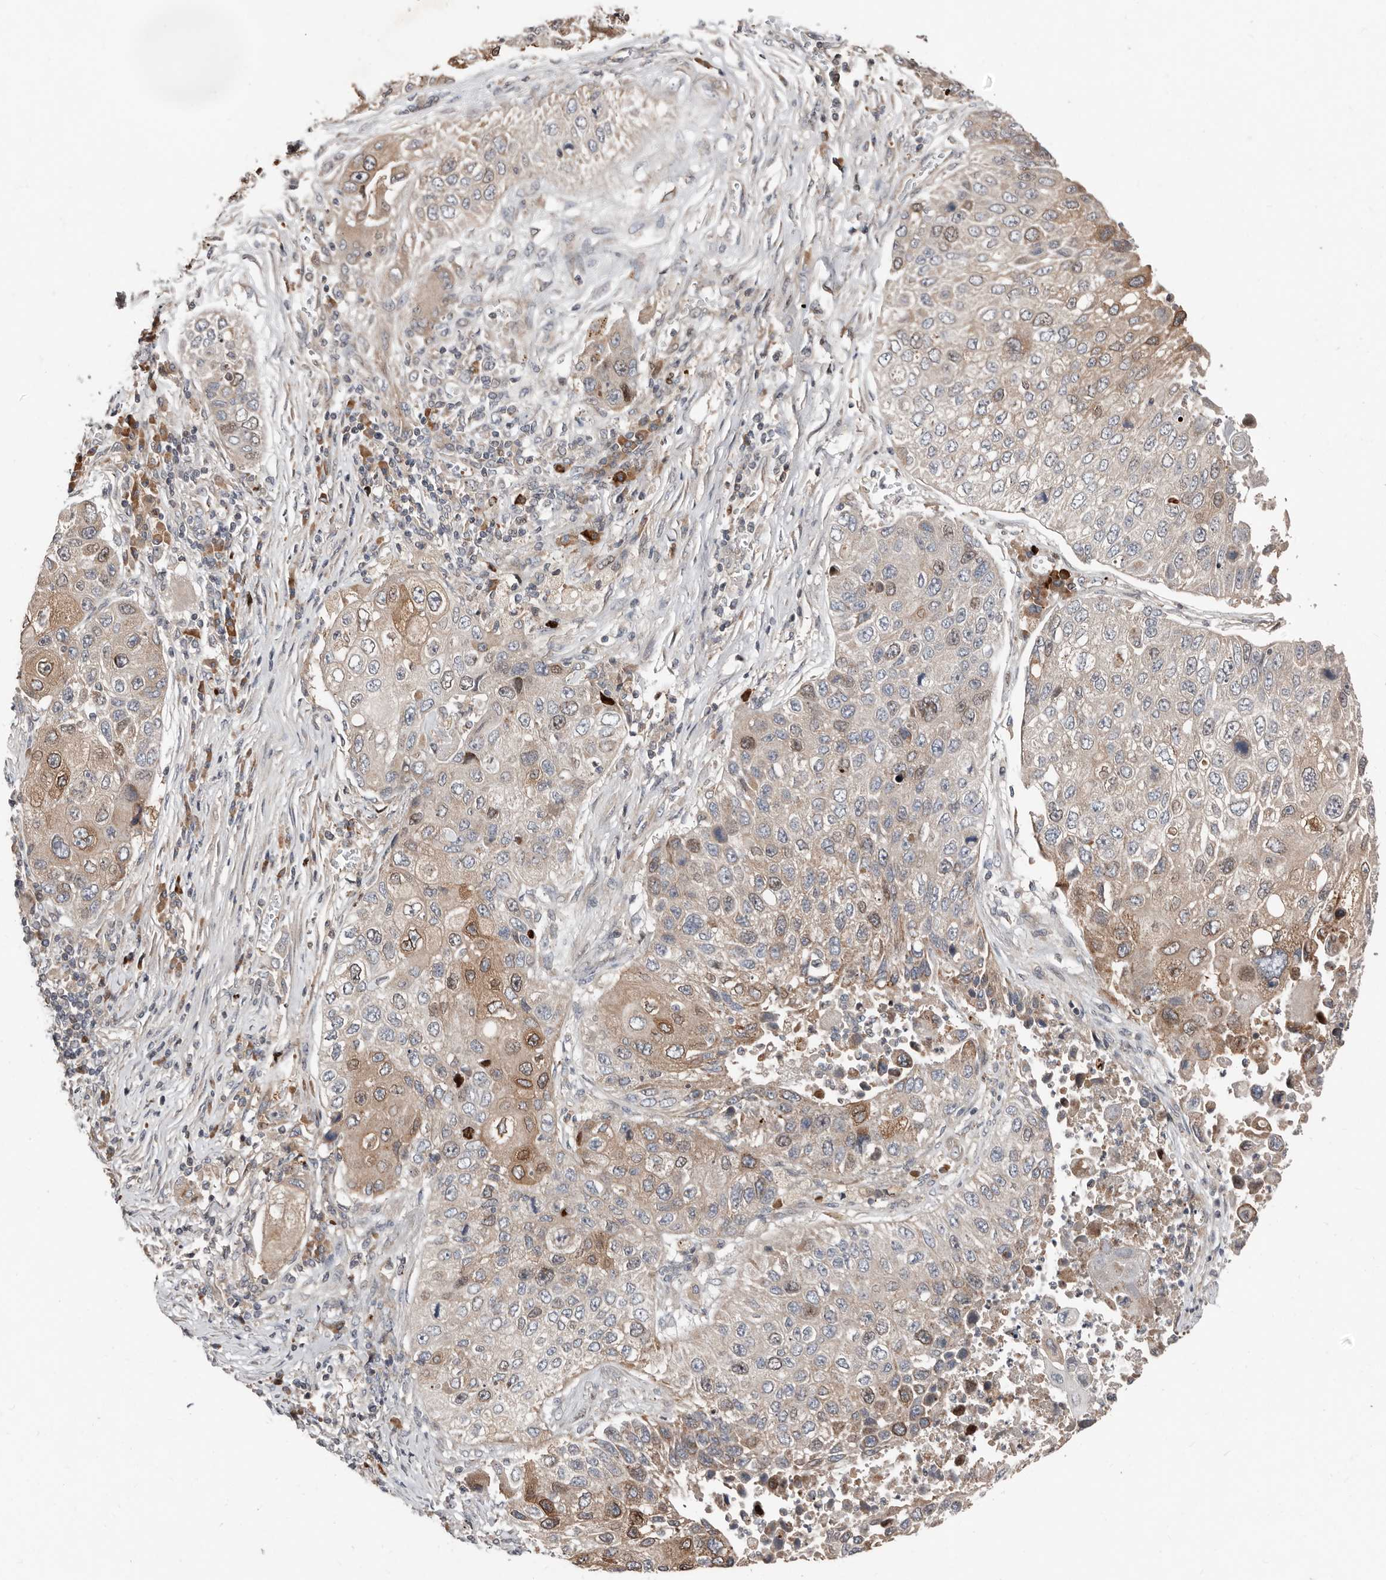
{"staining": {"intensity": "moderate", "quantity": "<25%", "location": "cytoplasmic/membranous"}, "tissue": "lung cancer", "cell_type": "Tumor cells", "image_type": "cancer", "snomed": [{"axis": "morphology", "description": "Squamous cell carcinoma, NOS"}, {"axis": "topography", "description": "Lung"}], "caption": "The immunohistochemical stain labels moderate cytoplasmic/membranous positivity in tumor cells of squamous cell carcinoma (lung) tissue.", "gene": "SMYD4", "patient": {"sex": "male", "age": 61}}